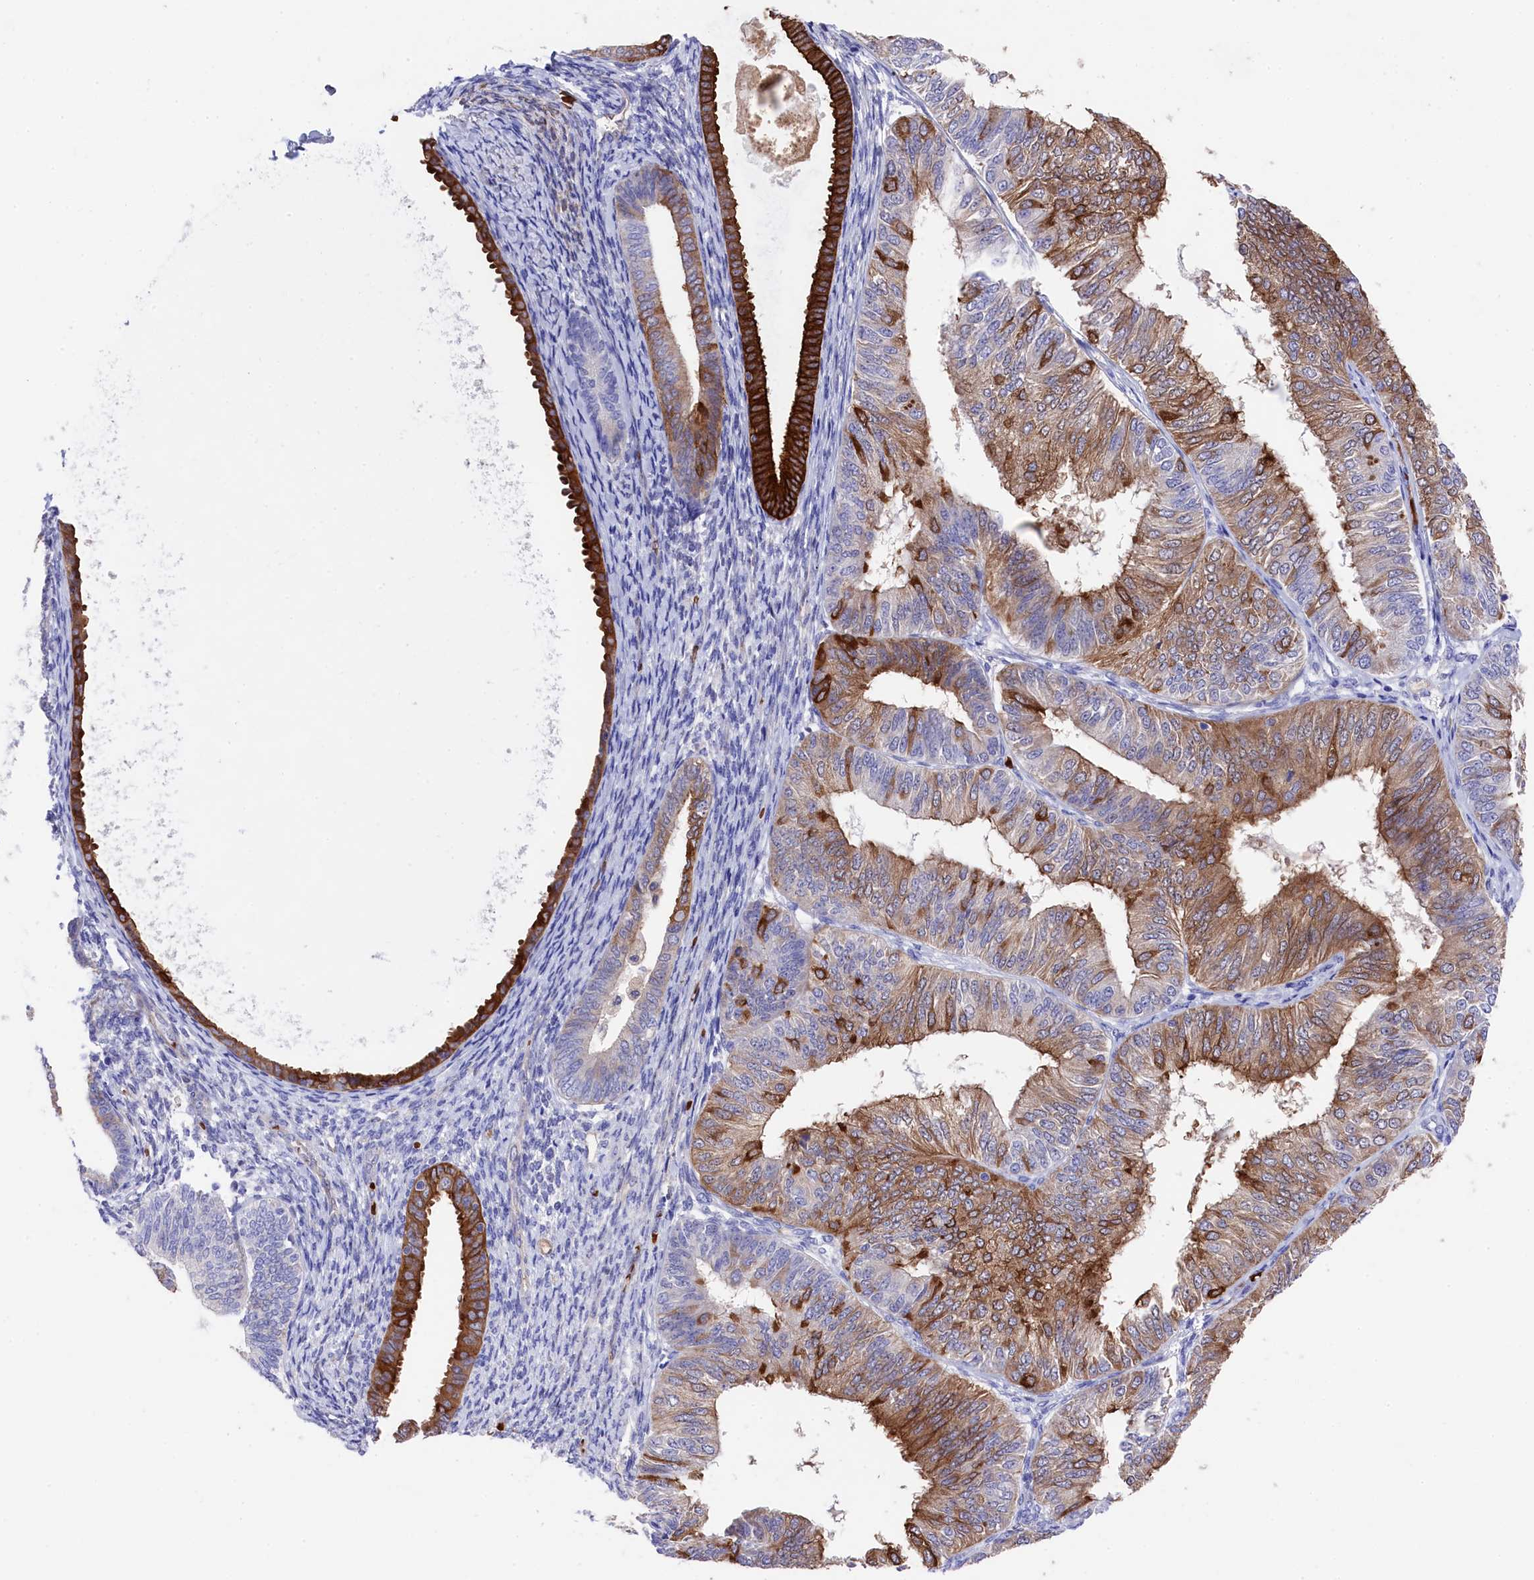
{"staining": {"intensity": "moderate", "quantity": "25%-75%", "location": "cytoplasmic/membranous"}, "tissue": "endometrial cancer", "cell_type": "Tumor cells", "image_type": "cancer", "snomed": [{"axis": "morphology", "description": "Adenocarcinoma, NOS"}, {"axis": "topography", "description": "Endometrium"}], "caption": "Immunohistochemical staining of endometrial cancer reveals moderate cytoplasmic/membranous protein positivity in approximately 25%-75% of tumor cells. The staining was performed using DAB, with brown indicating positive protein expression. Nuclei are stained blue with hematoxylin.", "gene": "LHFPL4", "patient": {"sex": "female", "age": 58}}